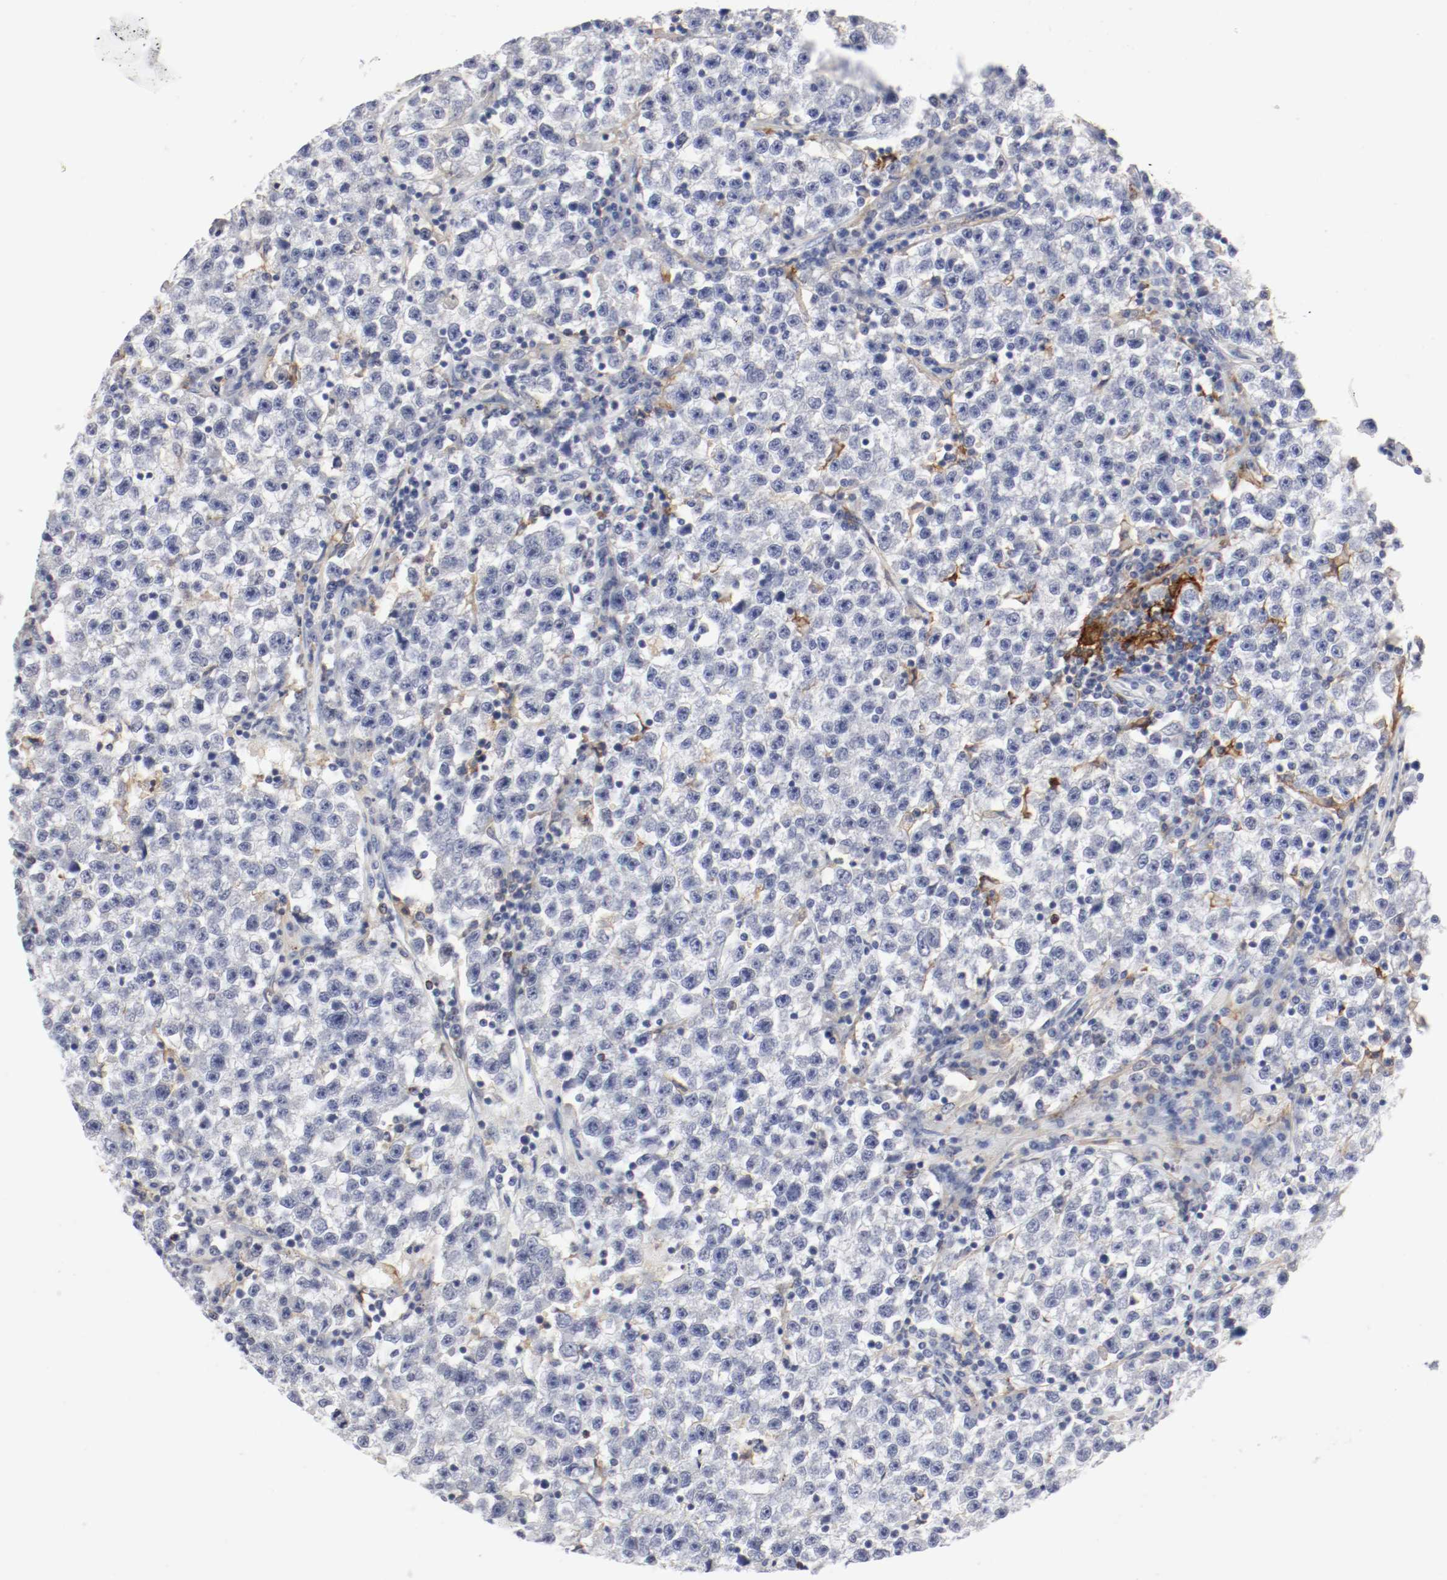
{"staining": {"intensity": "negative", "quantity": "none", "location": "none"}, "tissue": "testis cancer", "cell_type": "Tumor cells", "image_type": "cancer", "snomed": [{"axis": "morphology", "description": "Seminoma, NOS"}, {"axis": "topography", "description": "Testis"}], "caption": "Human testis seminoma stained for a protein using IHC reveals no positivity in tumor cells.", "gene": "ITGAX", "patient": {"sex": "male", "age": 22}}